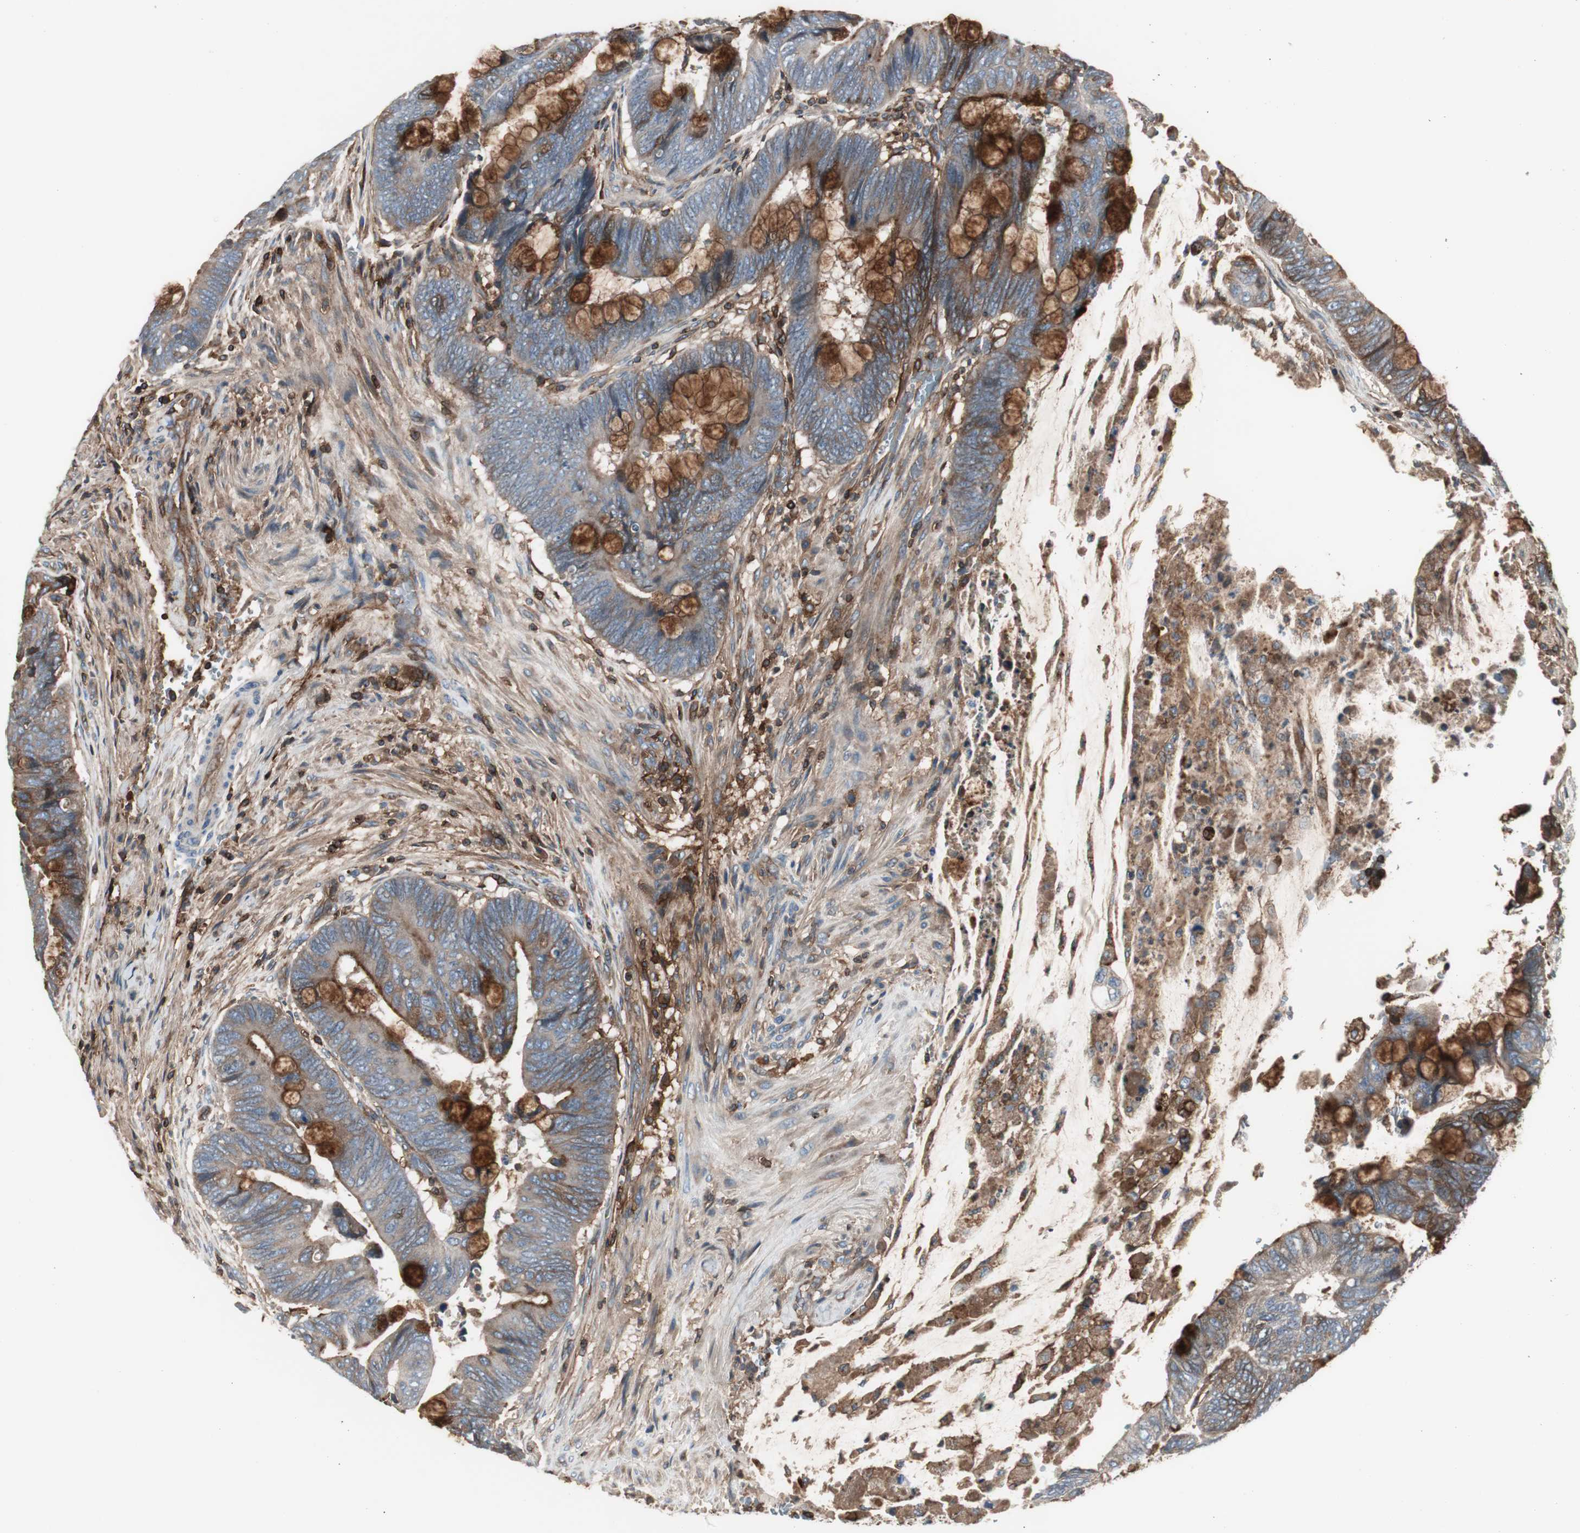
{"staining": {"intensity": "moderate", "quantity": "<25%", "location": "cytoplasmic/membranous"}, "tissue": "colorectal cancer", "cell_type": "Tumor cells", "image_type": "cancer", "snomed": [{"axis": "morphology", "description": "Normal tissue, NOS"}, {"axis": "morphology", "description": "Adenocarcinoma, NOS"}, {"axis": "topography", "description": "Rectum"}], "caption": "Brown immunohistochemical staining in human colorectal cancer exhibits moderate cytoplasmic/membranous staining in about <25% of tumor cells.", "gene": "B2M", "patient": {"sex": "male", "age": 92}}